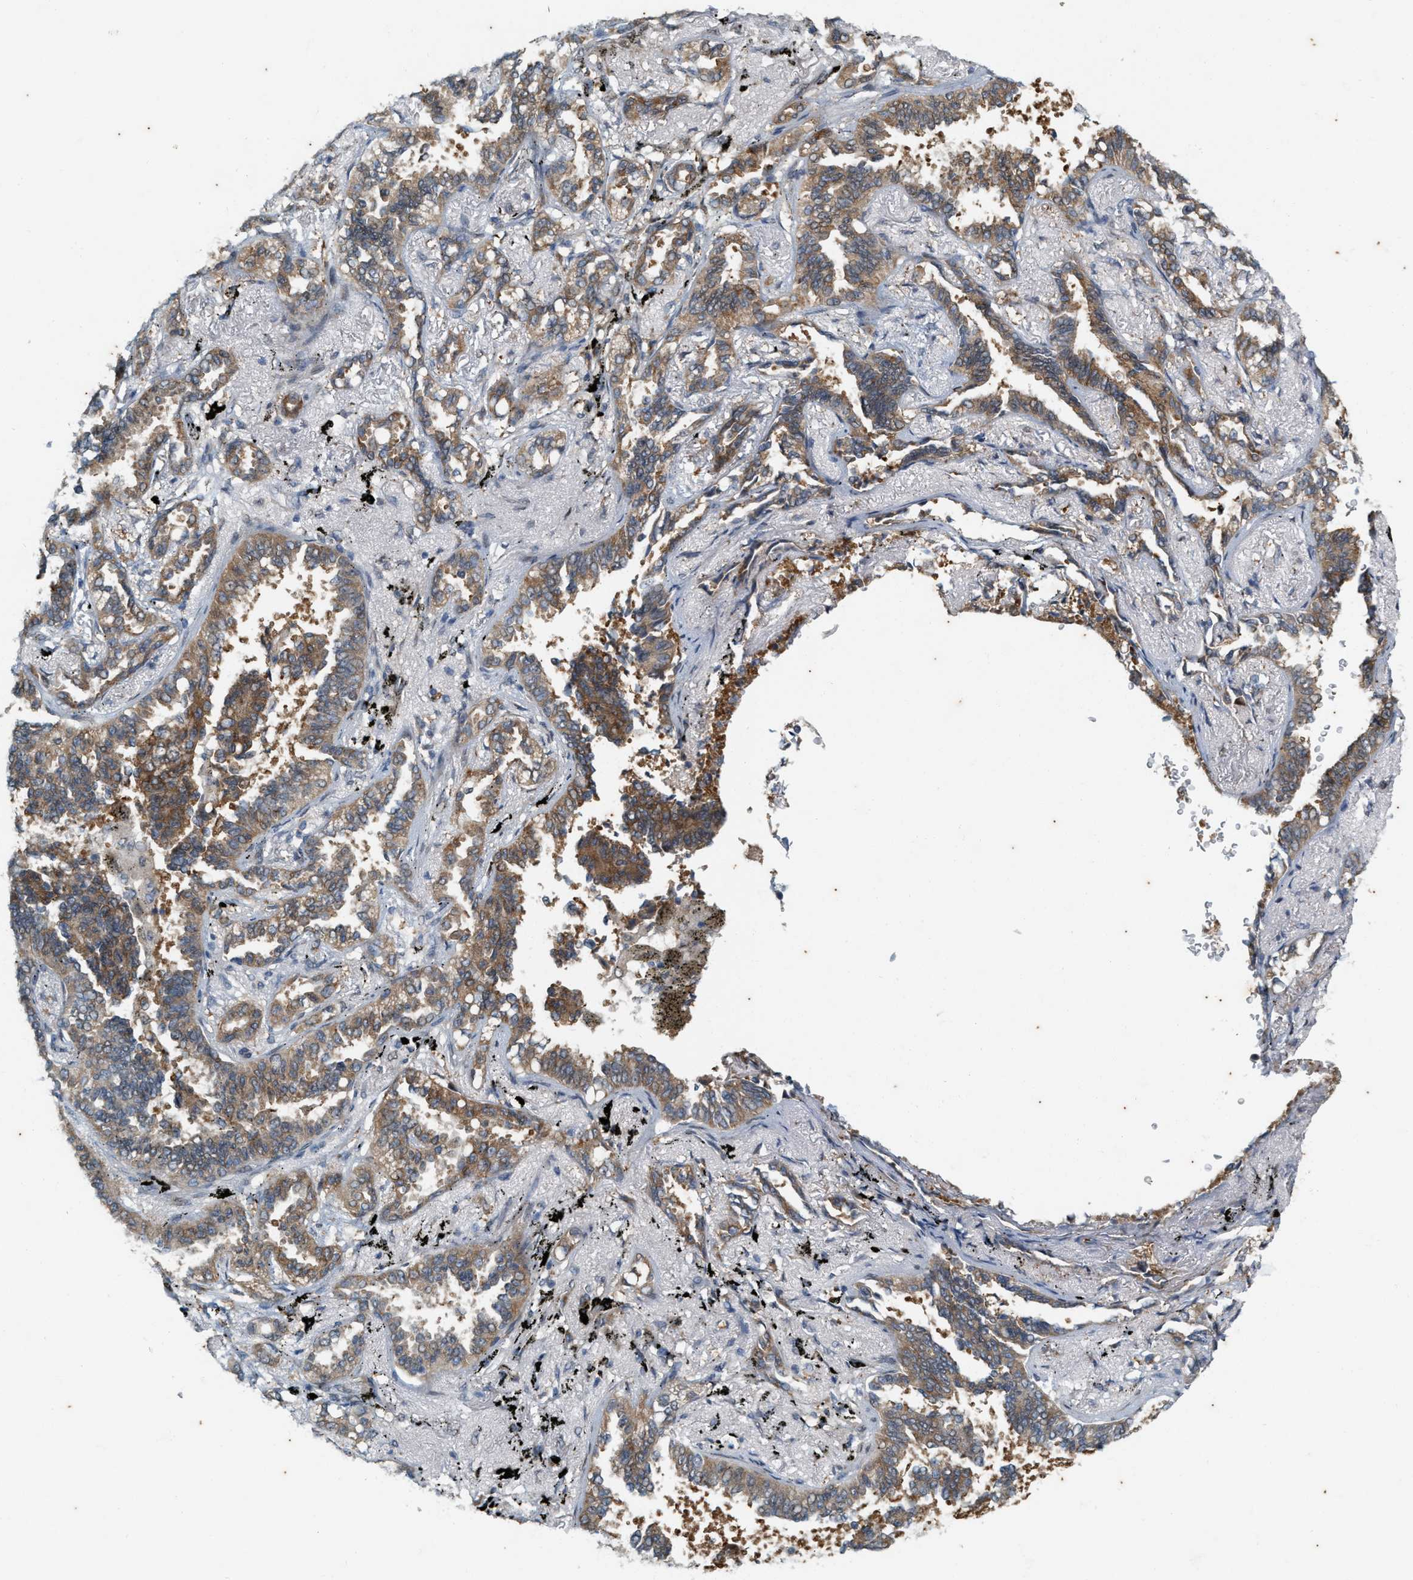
{"staining": {"intensity": "moderate", "quantity": ">75%", "location": "cytoplasmic/membranous"}, "tissue": "lung cancer", "cell_type": "Tumor cells", "image_type": "cancer", "snomed": [{"axis": "morphology", "description": "Adenocarcinoma, NOS"}, {"axis": "topography", "description": "Lung"}], "caption": "This image reveals immunohistochemistry (IHC) staining of lung cancer, with medium moderate cytoplasmic/membranous expression in about >75% of tumor cells.", "gene": "CHPF2", "patient": {"sex": "male", "age": 59}}